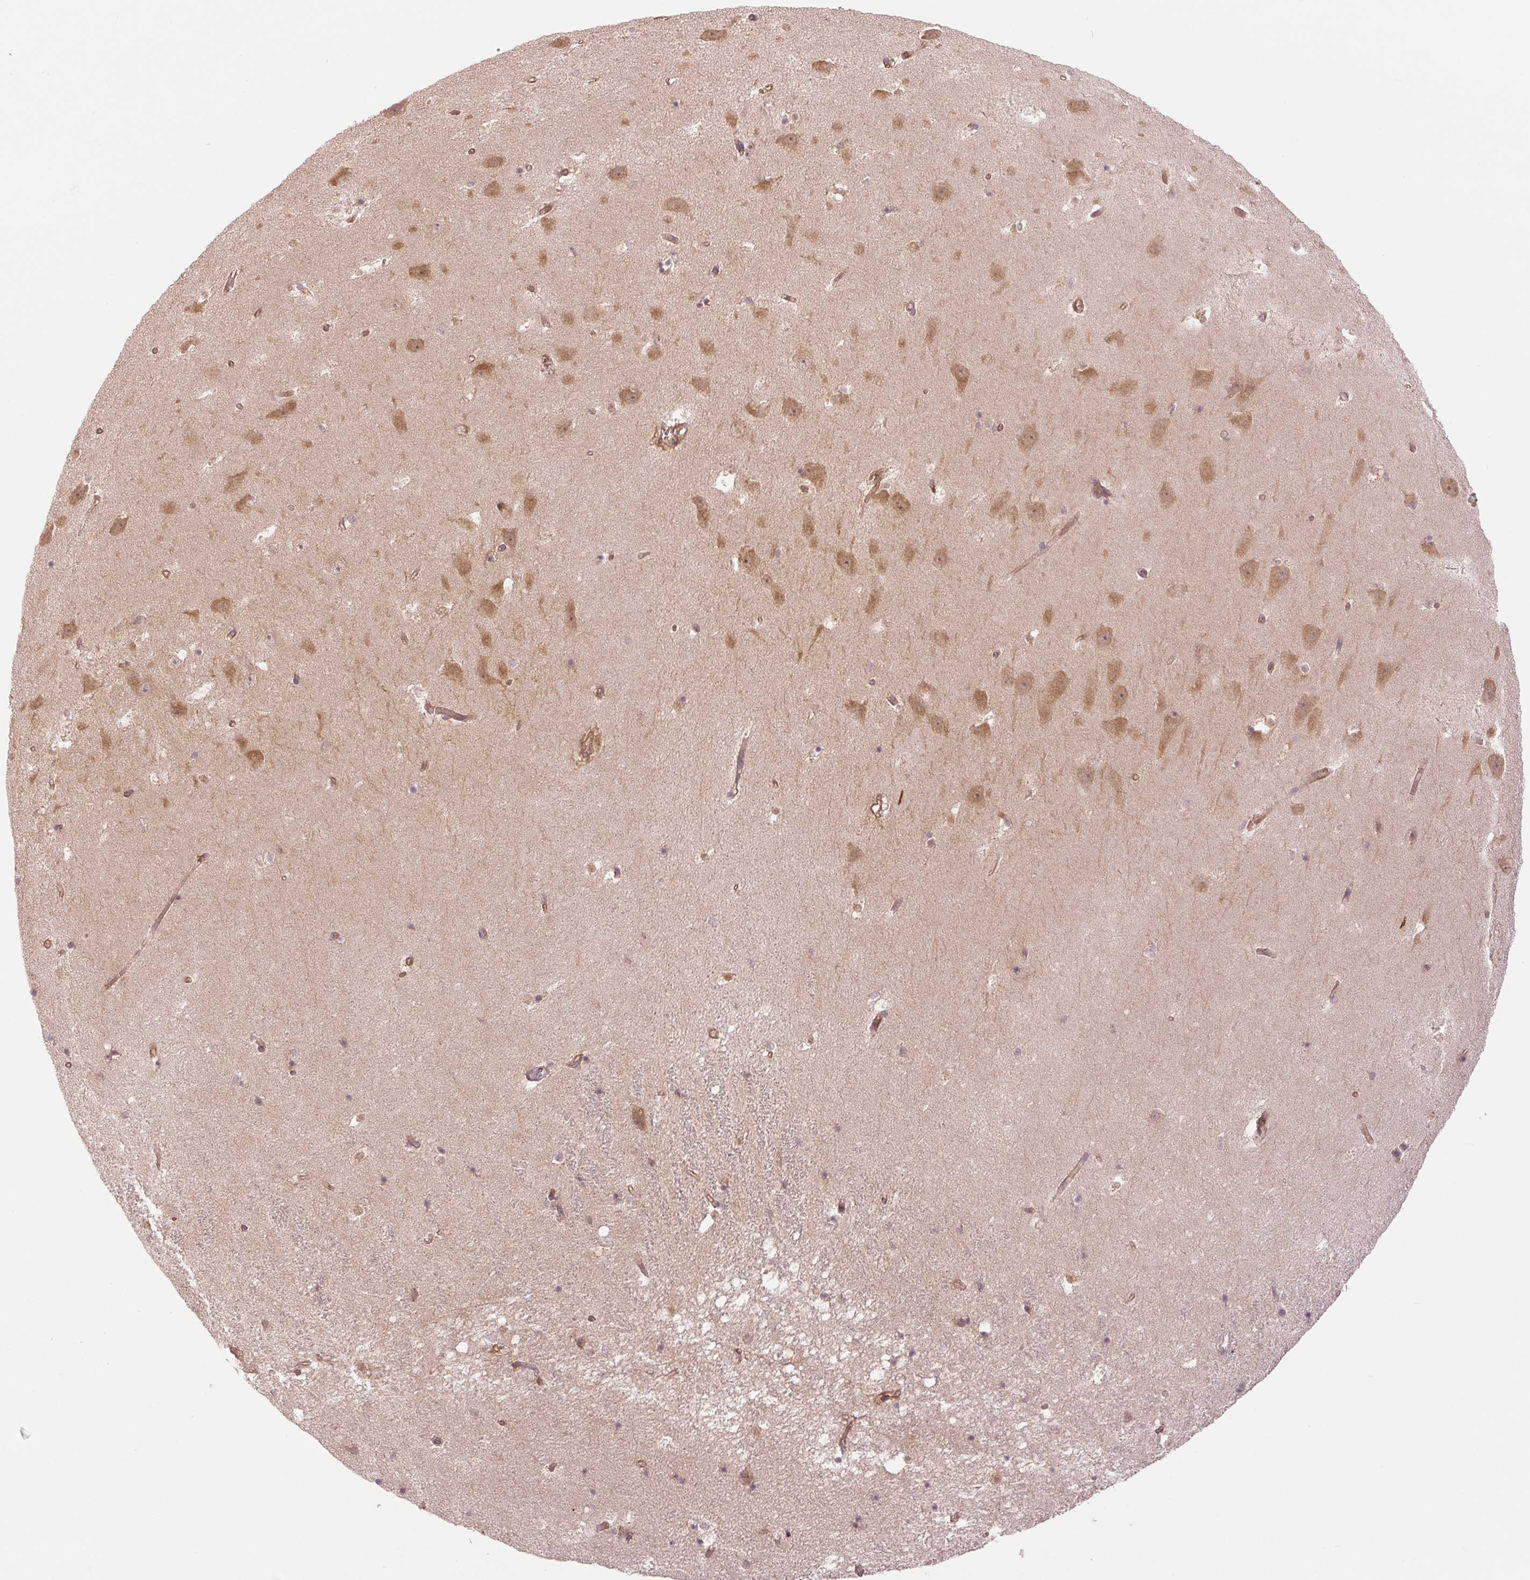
{"staining": {"intensity": "weak", "quantity": "<25%", "location": "nuclear"}, "tissue": "hippocampus", "cell_type": "Glial cells", "image_type": "normal", "snomed": [{"axis": "morphology", "description": "Normal tissue, NOS"}, {"axis": "topography", "description": "Hippocampus"}], "caption": "IHC histopathology image of benign hippocampus: human hippocampus stained with DAB reveals no significant protein staining in glial cells.", "gene": "STARD7", "patient": {"sex": "male", "age": 58}}